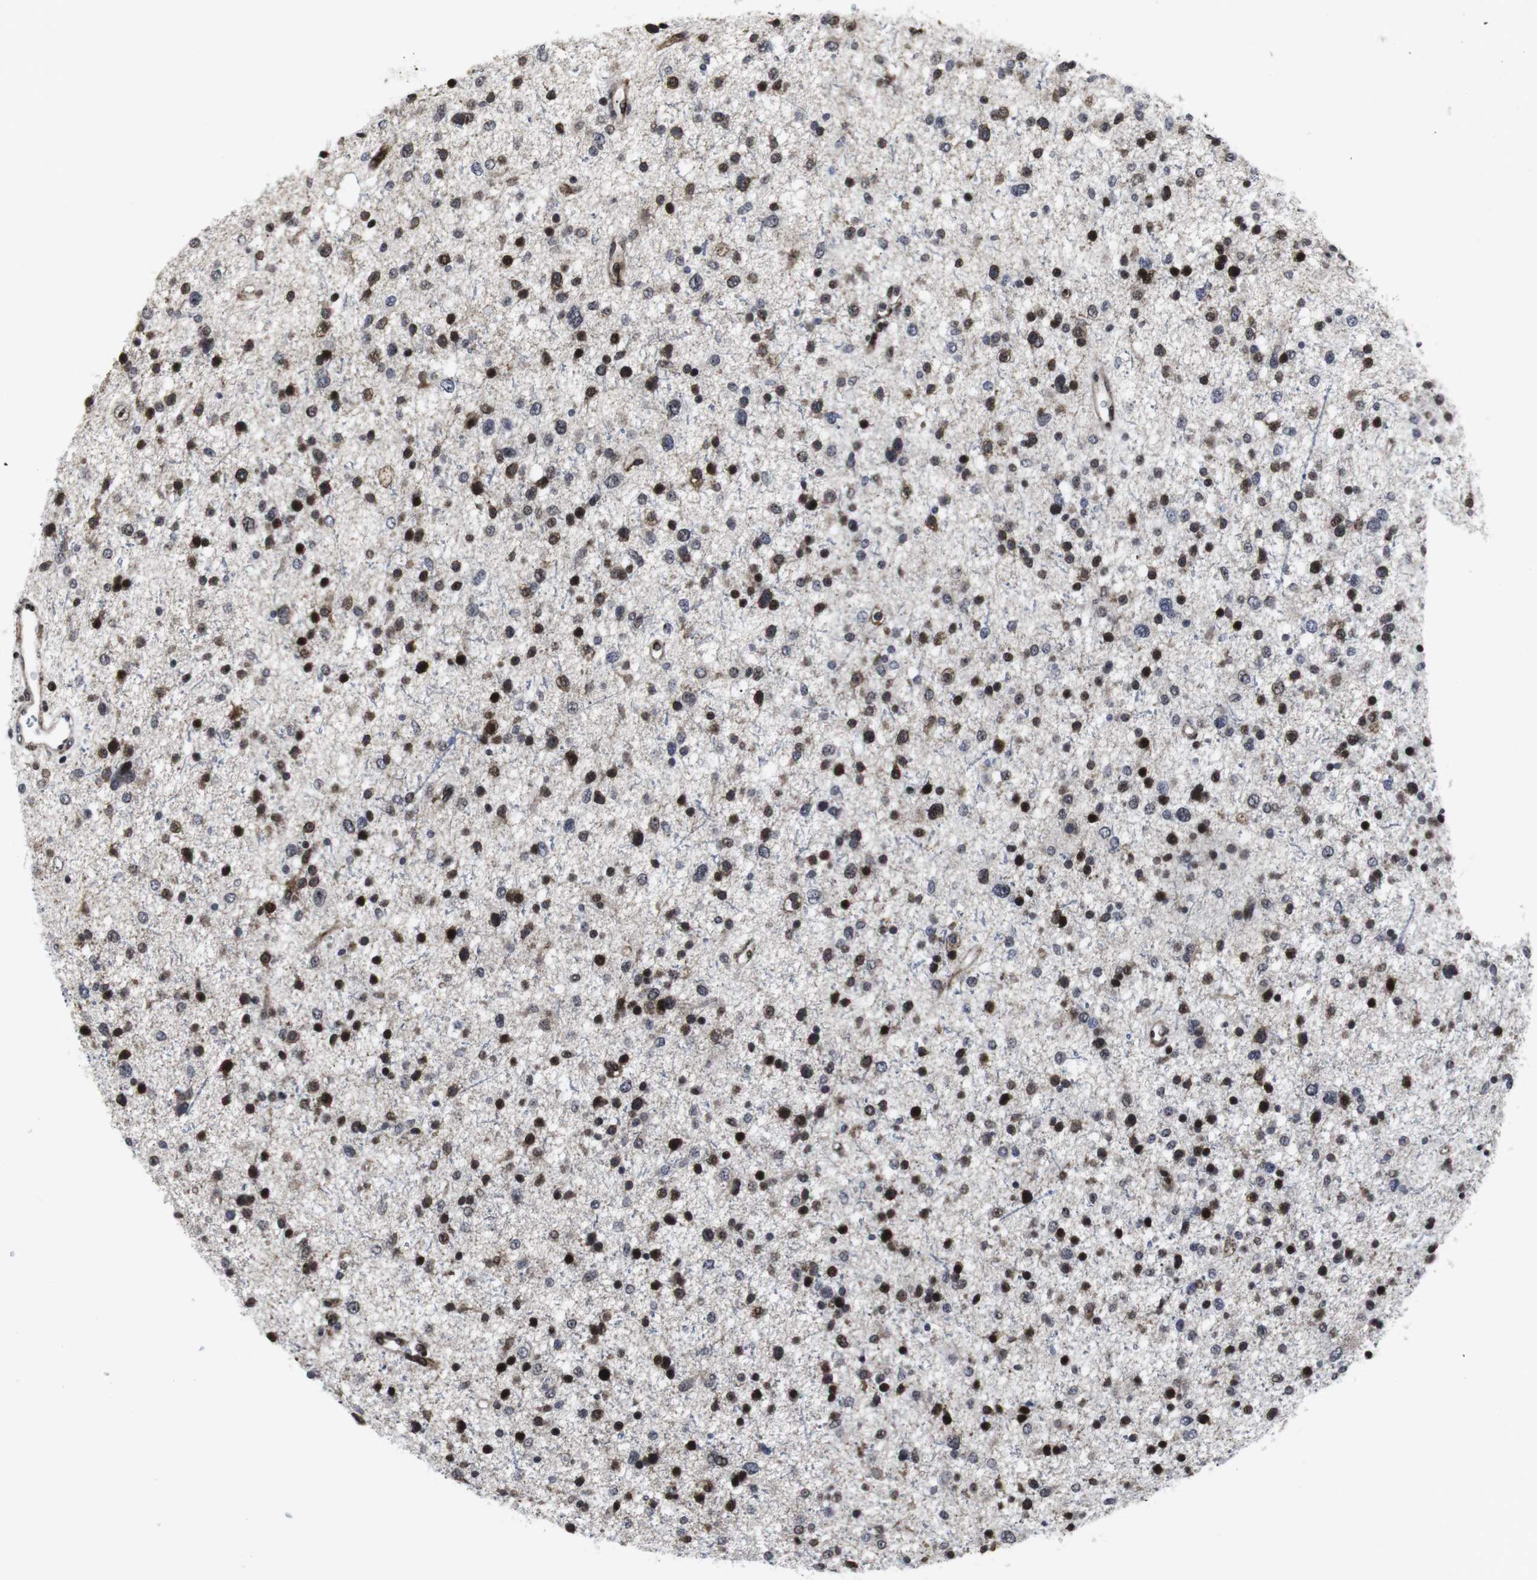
{"staining": {"intensity": "strong", "quantity": "25%-75%", "location": "nuclear"}, "tissue": "glioma", "cell_type": "Tumor cells", "image_type": "cancer", "snomed": [{"axis": "morphology", "description": "Glioma, malignant, Low grade"}, {"axis": "topography", "description": "Brain"}], "caption": "Glioma stained with immunohistochemistry (IHC) displays strong nuclear expression in about 25%-75% of tumor cells.", "gene": "MLH1", "patient": {"sex": "female", "age": 37}}